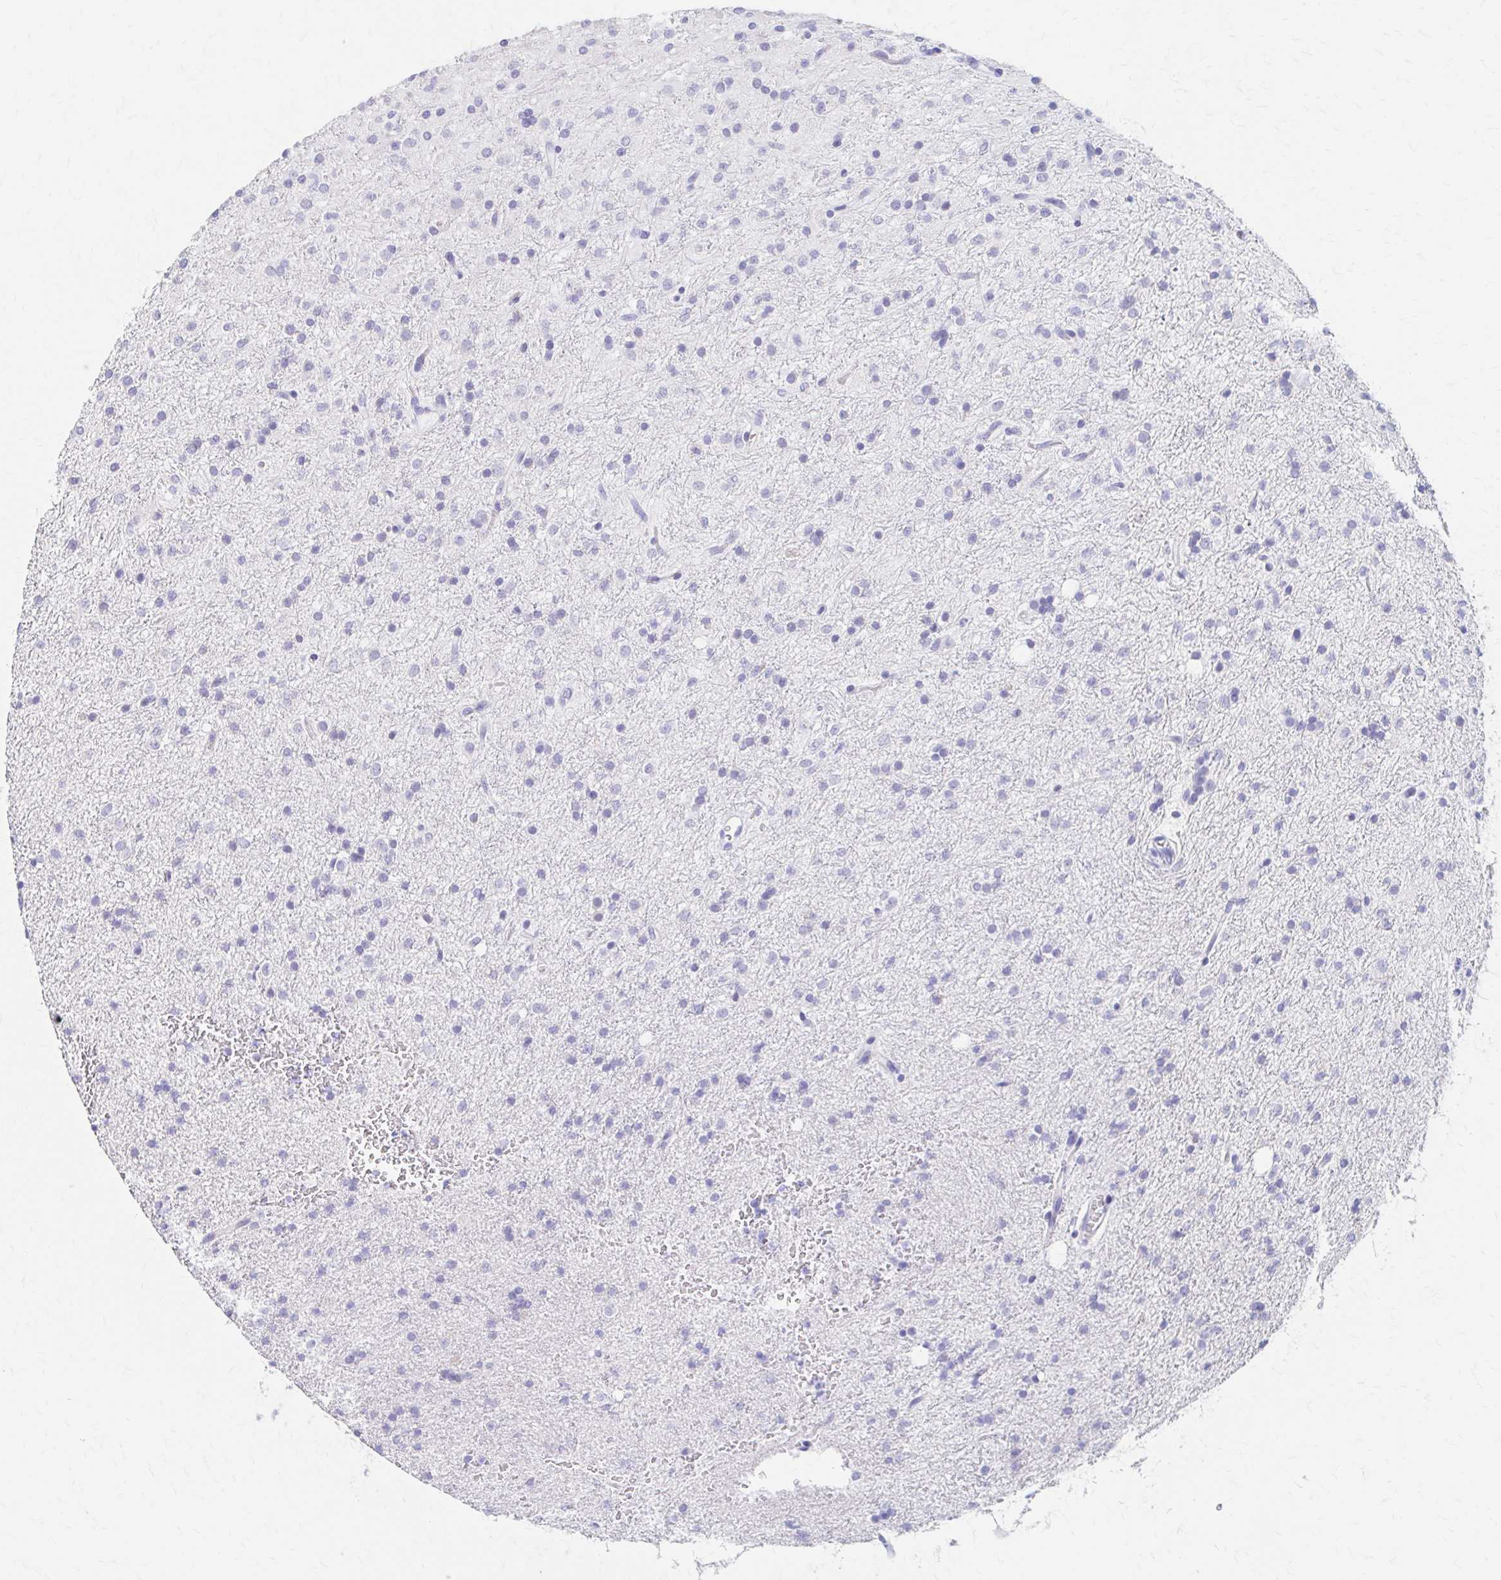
{"staining": {"intensity": "negative", "quantity": "none", "location": "none"}, "tissue": "glioma", "cell_type": "Tumor cells", "image_type": "cancer", "snomed": [{"axis": "morphology", "description": "Glioma, malignant, Low grade"}, {"axis": "topography", "description": "Brain"}], "caption": "Immunohistochemical staining of human glioma demonstrates no significant staining in tumor cells. (Stains: DAB IHC with hematoxylin counter stain, Microscopy: brightfield microscopy at high magnification).", "gene": "AZGP1", "patient": {"sex": "female", "age": 33}}